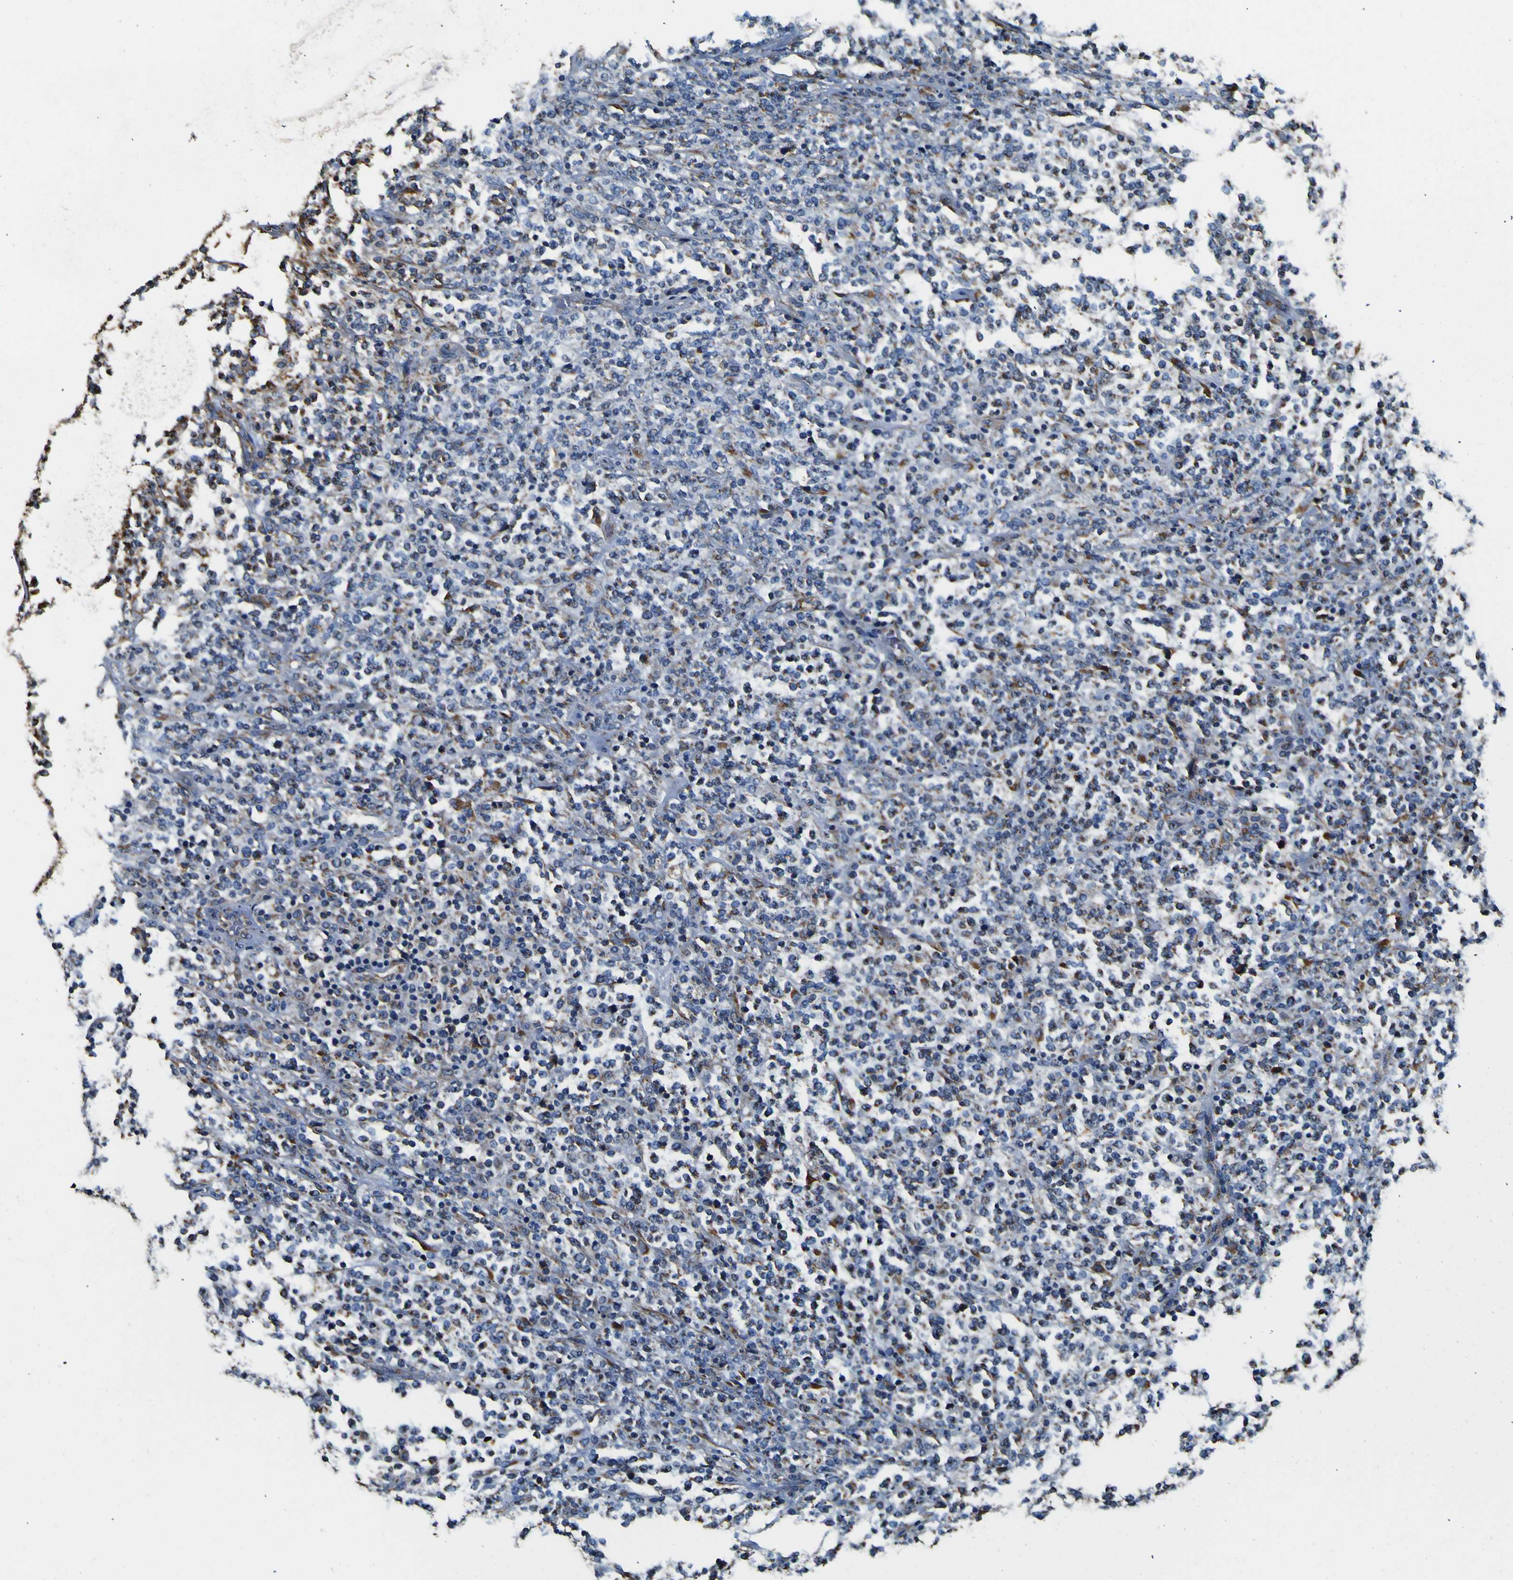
{"staining": {"intensity": "negative", "quantity": "none", "location": "none"}, "tissue": "lymphoma", "cell_type": "Tumor cells", "image_type": "cancer", "snomed": [{"axis": "morphology", "description": "Malignant lymphoma, non-Hodgkin's type, High grade"}, {"axis": "topography", "description": "Soft tissue"}], "caption": "Tumor cells are negative for protein expression in human lymphoma. Brightfield microscopy of IHC stained with DAB (3,3'-diaminobenzidine) (brown) and hematoxylin (blue), captured at high magnification.", "gene": "INPP5A", "patient": {"sex": "male", "age": 18}}